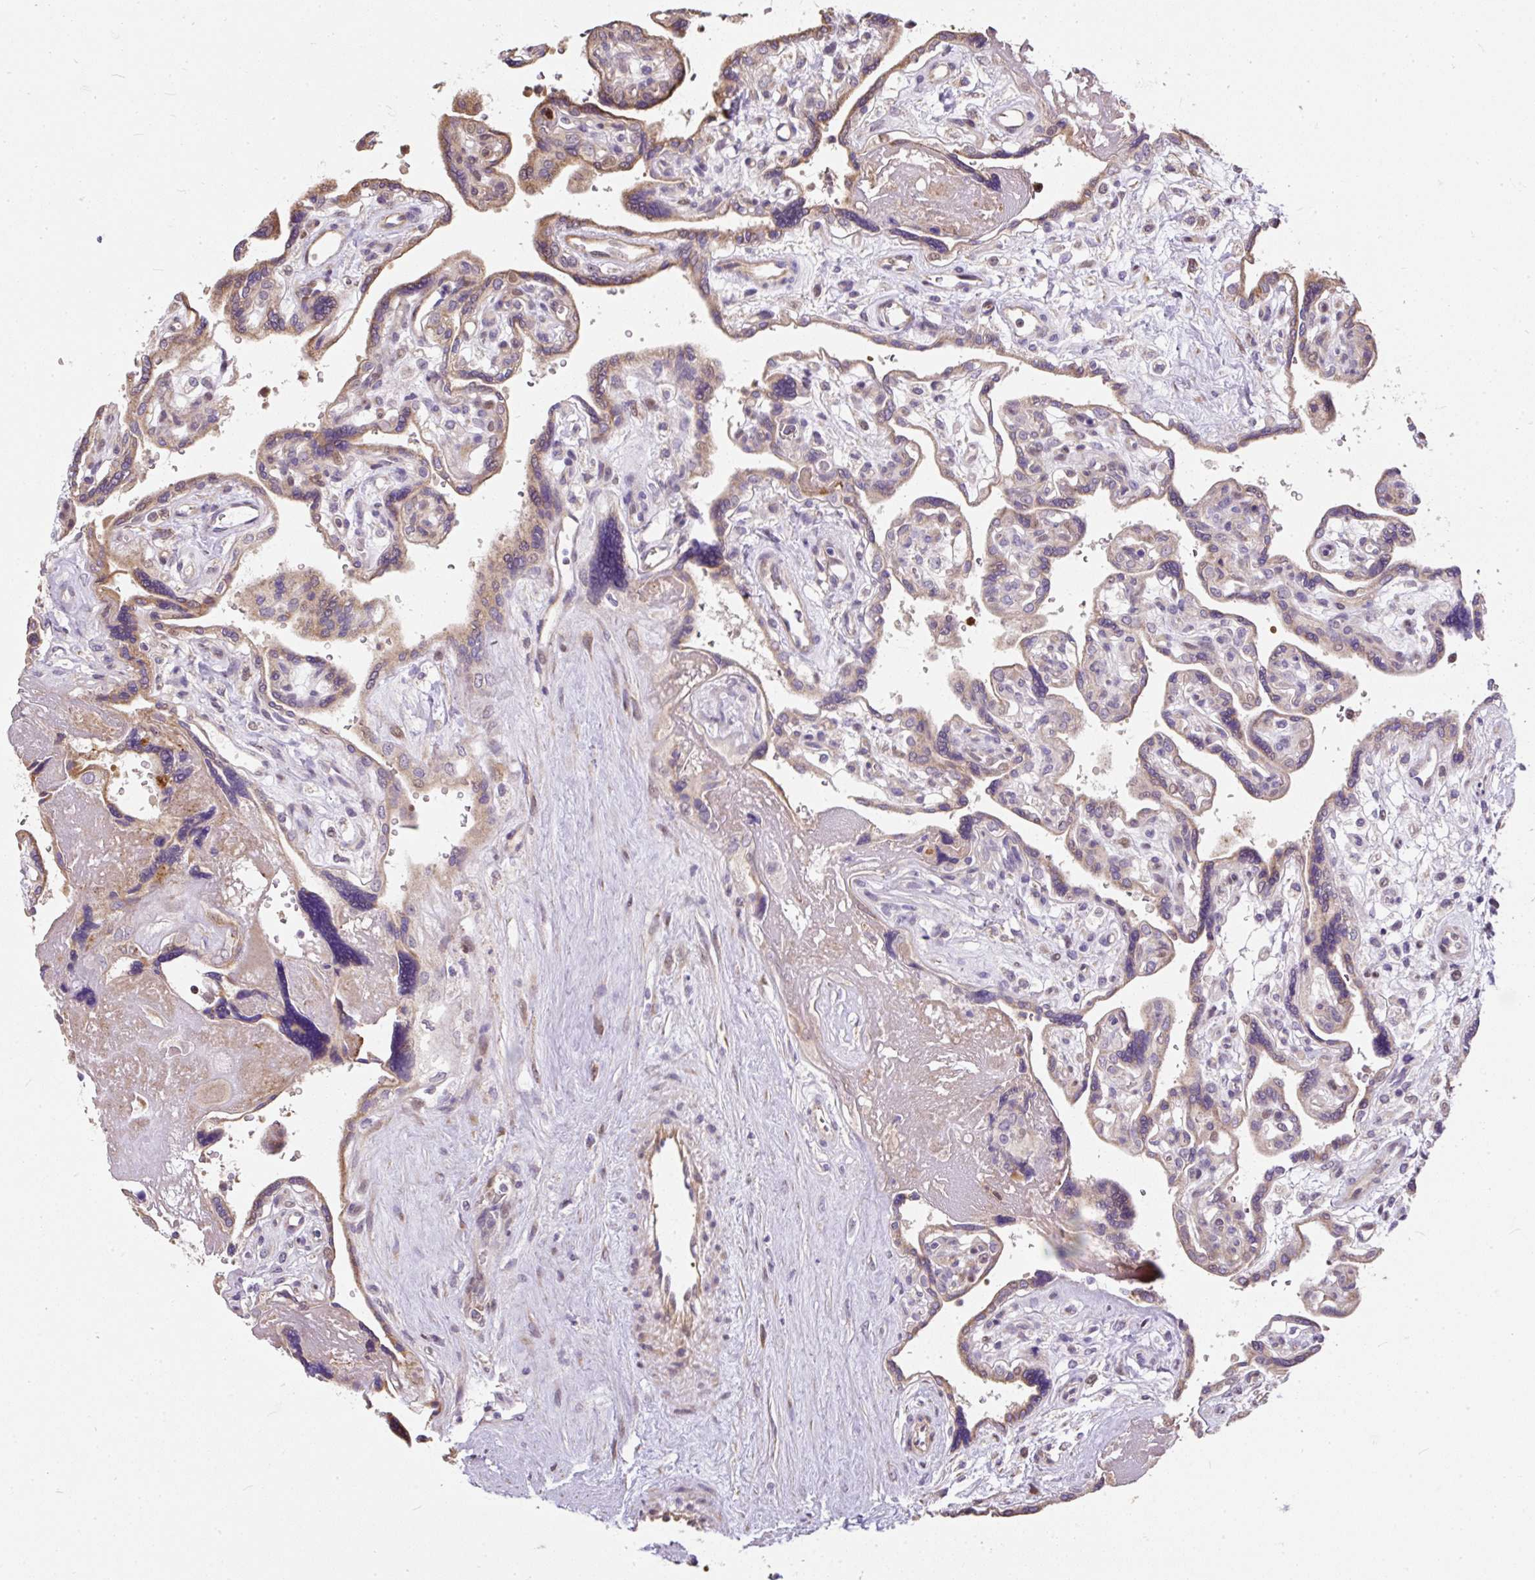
{"staining": {"intensity": "moderate", "quantity": ">75%", "location": "cytoplasmic/membranous"}, "tissue": "placenta", "cell_type": "Decidual cells", "image_type": "normal", "snomed": [{"axis": "morphology", "description": "Normal tissue, NOS"}, {"axis": "topography", "description": "Placenta"}], "caption": "DAB (3,3'-diaminobenzidine) immunohistochemical staining of benign human placenta exhibits moderate cytoplasmic/membranous protein expression in approximately >75% of decidual cells.", "gene": "PUS7L", "patient": {"sex": "female", "age": 39}}